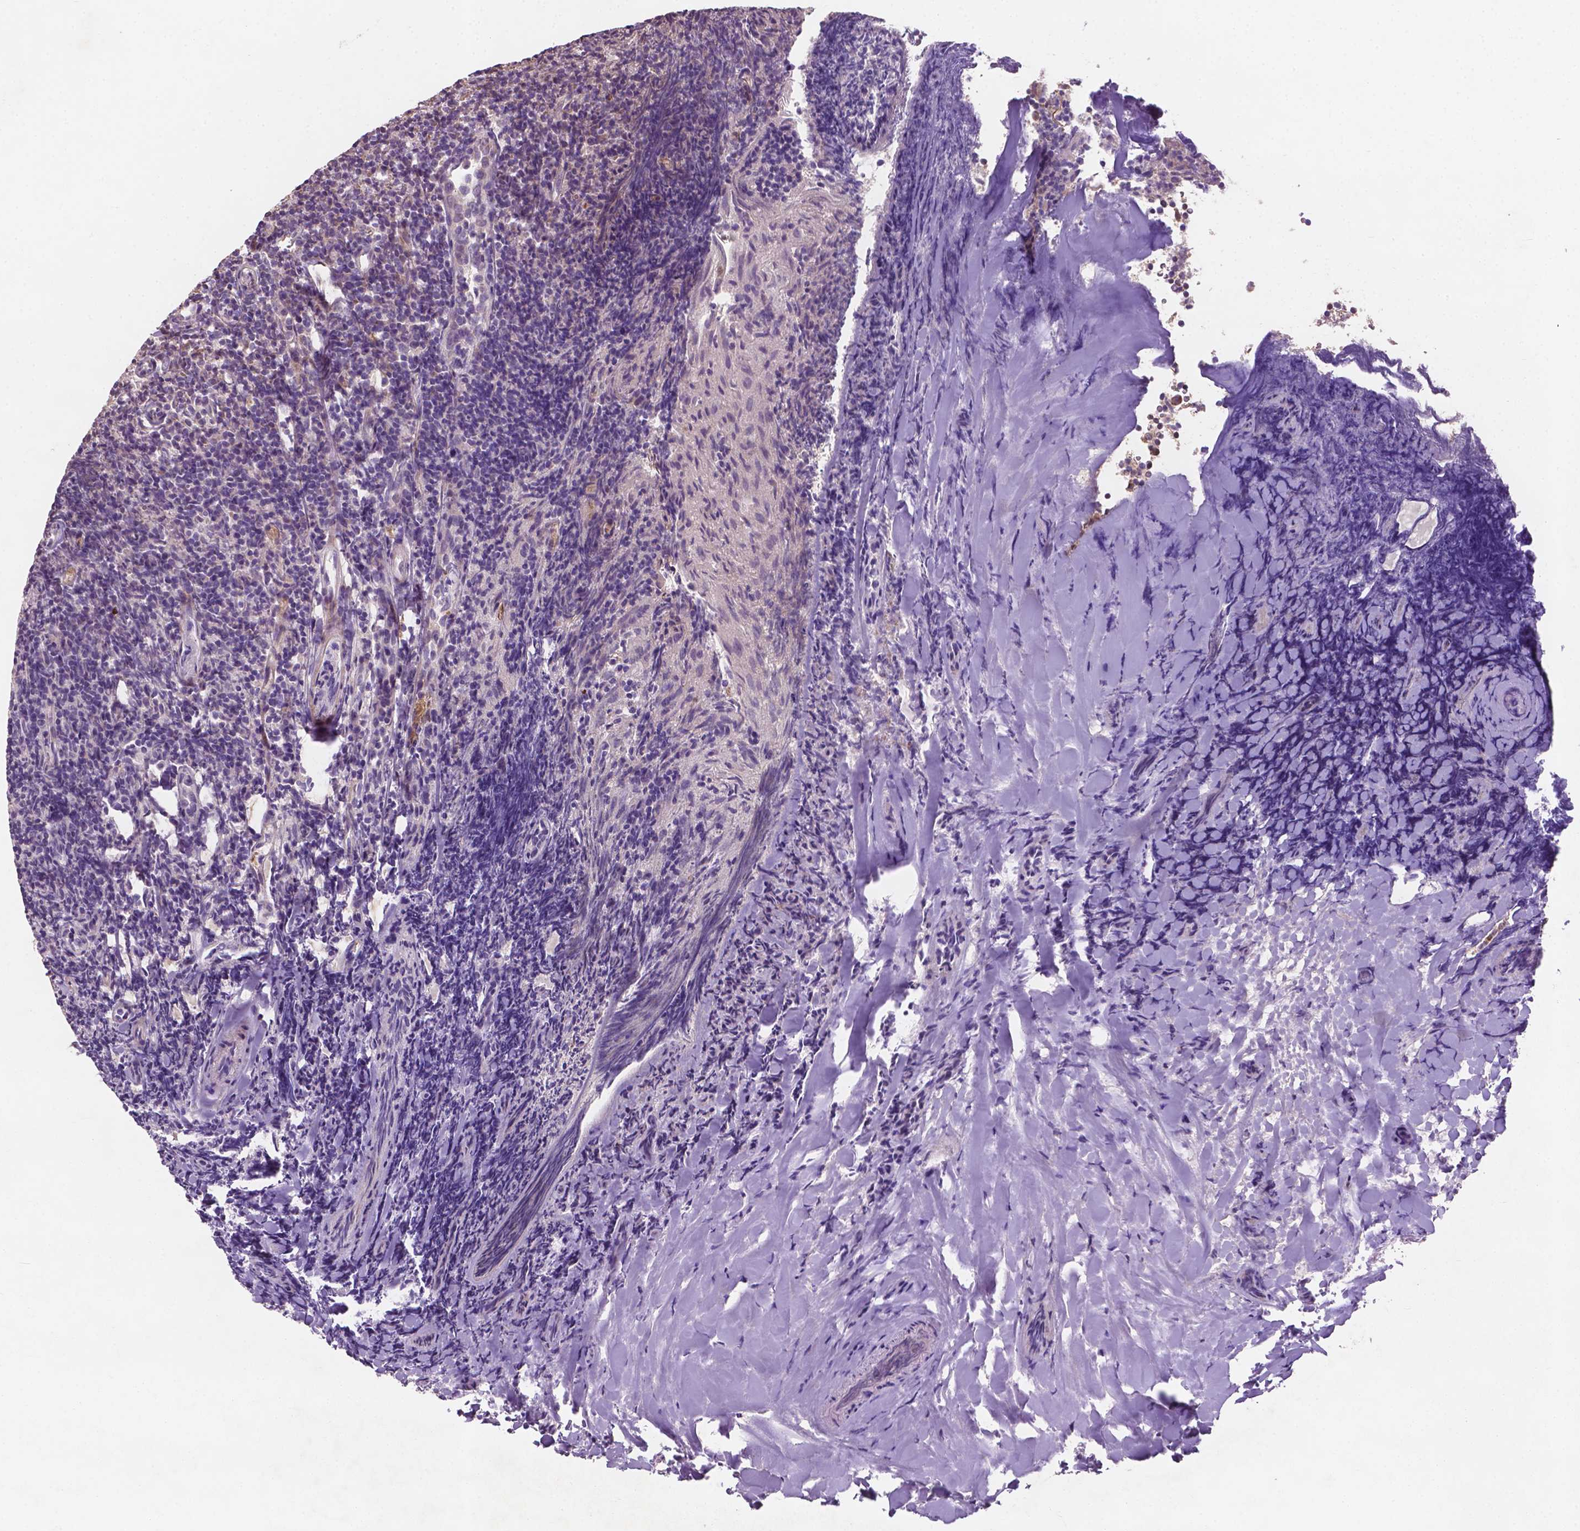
{"staining": {"intensity": "negative", "quantity": "none", "location": "none"}, "tissue": "tonsil", "cell_type": "Non-germinal center cells", "image_type": "normal", "snomed": [{"axis": "morphology", "description": "Normal tissue, NOS"}, {"axis": "topography", "description": "Tonsil"}], "caption": "Immunohistochemistry micrograph of normal tonsil: tonsil stained with DAB shows no significant protein expression in non-germinal center cells.", "gene": "B3GALNT2", "patient": {"sex": "female", "age": 10}}